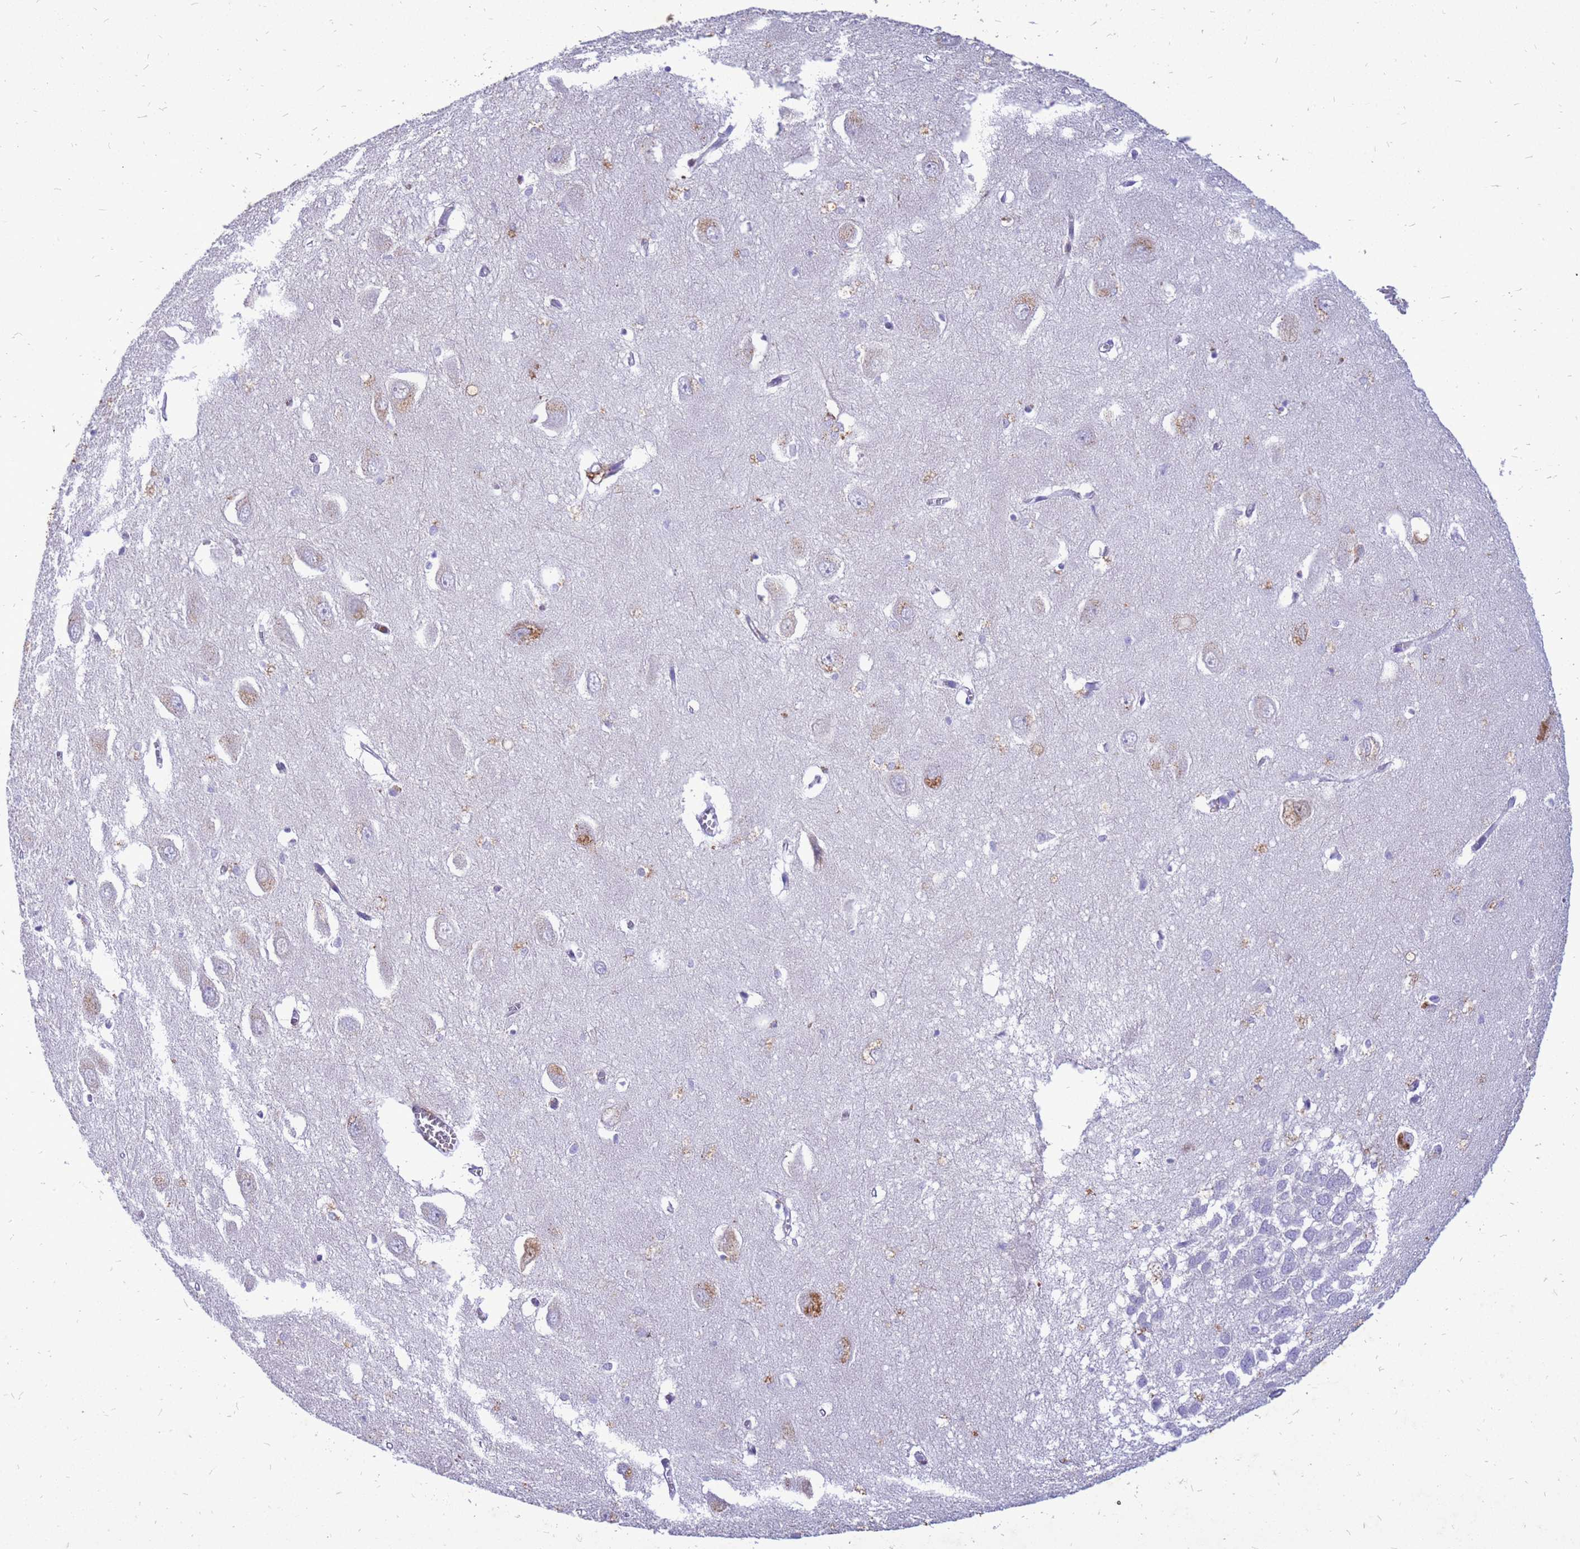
{"staining": {"intensity": "moderate", "quantity": "<25%", "location": "cytoplasmic/membranous"}, "tissue": "hippocampus", "cell_type": "Glial cells", "image_type": "normal", "snomed": [{"axis": "morphology", "description": "Normal tissue, NOS"}, {"axis": "topography", "description": "Hippocampus"}], "caption": "This histopathology image demonstrates IHC staining of benign hippocampus, with low moderate cytoplasmic/membranous positivity in about <25% of glial cells.", "gene": "AKR1C1", "patient": {"sex": "female", "age": 64}}